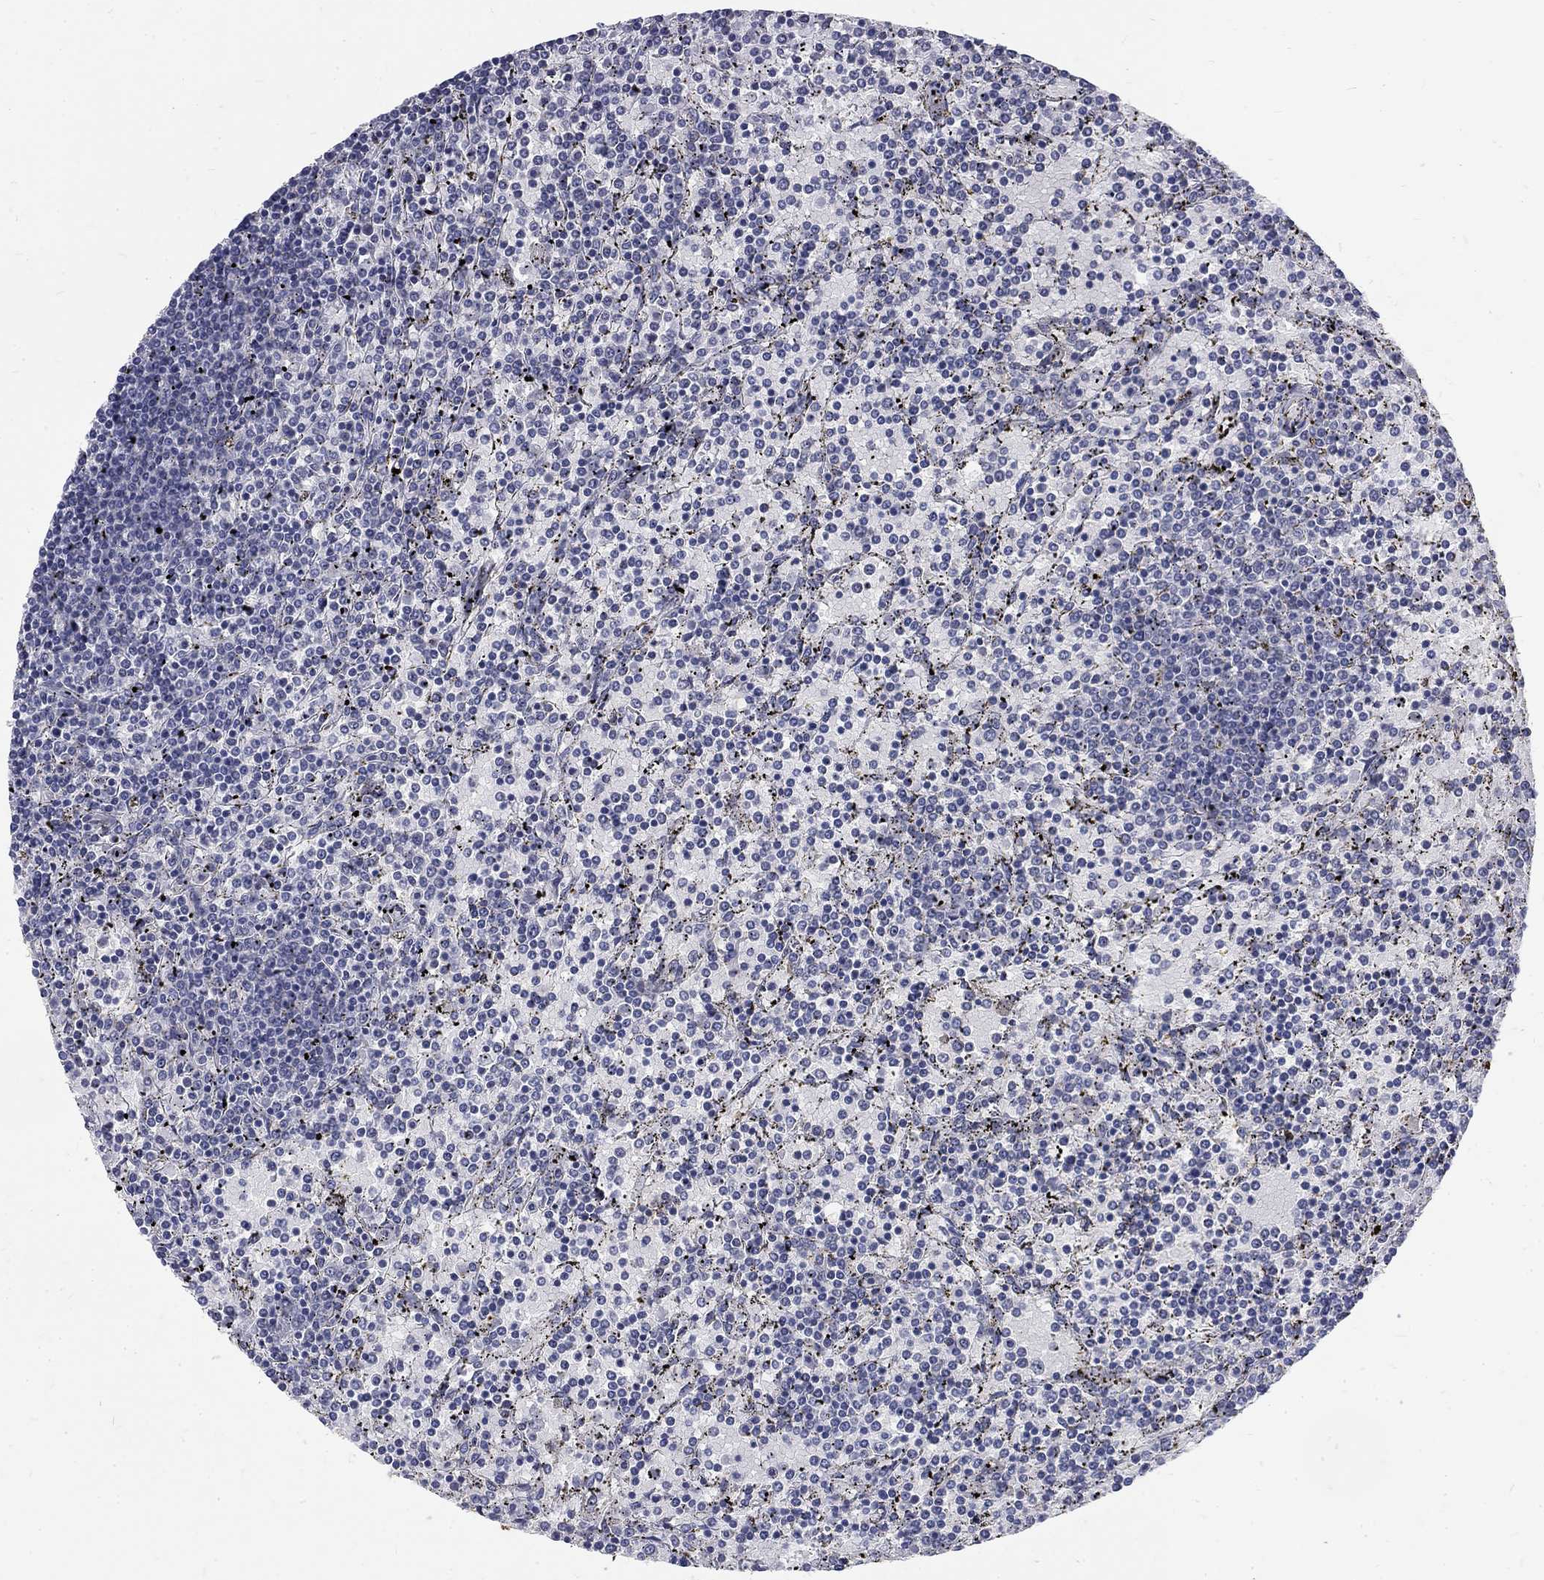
{"staining": {"intensity": "negative", "quantity": "none", "location": "none"}, "tissue": "lymphoma", "cell_type": "Tumor cells", "image_type": "cancer", "snomed": [{"axis": "morphology", "description": "Malignant lymphoma, non-Hodgkin's type, Low grade"}, {"axis": "topography", "description": "Spleen"}], "caption": "There is no significant expression in tumor cells of lymphoma. (Brightfield microscopy of DAB IHC at high magnification).", "gene": "PHKA1", "patient": {"sex": "female", "age": 77}}